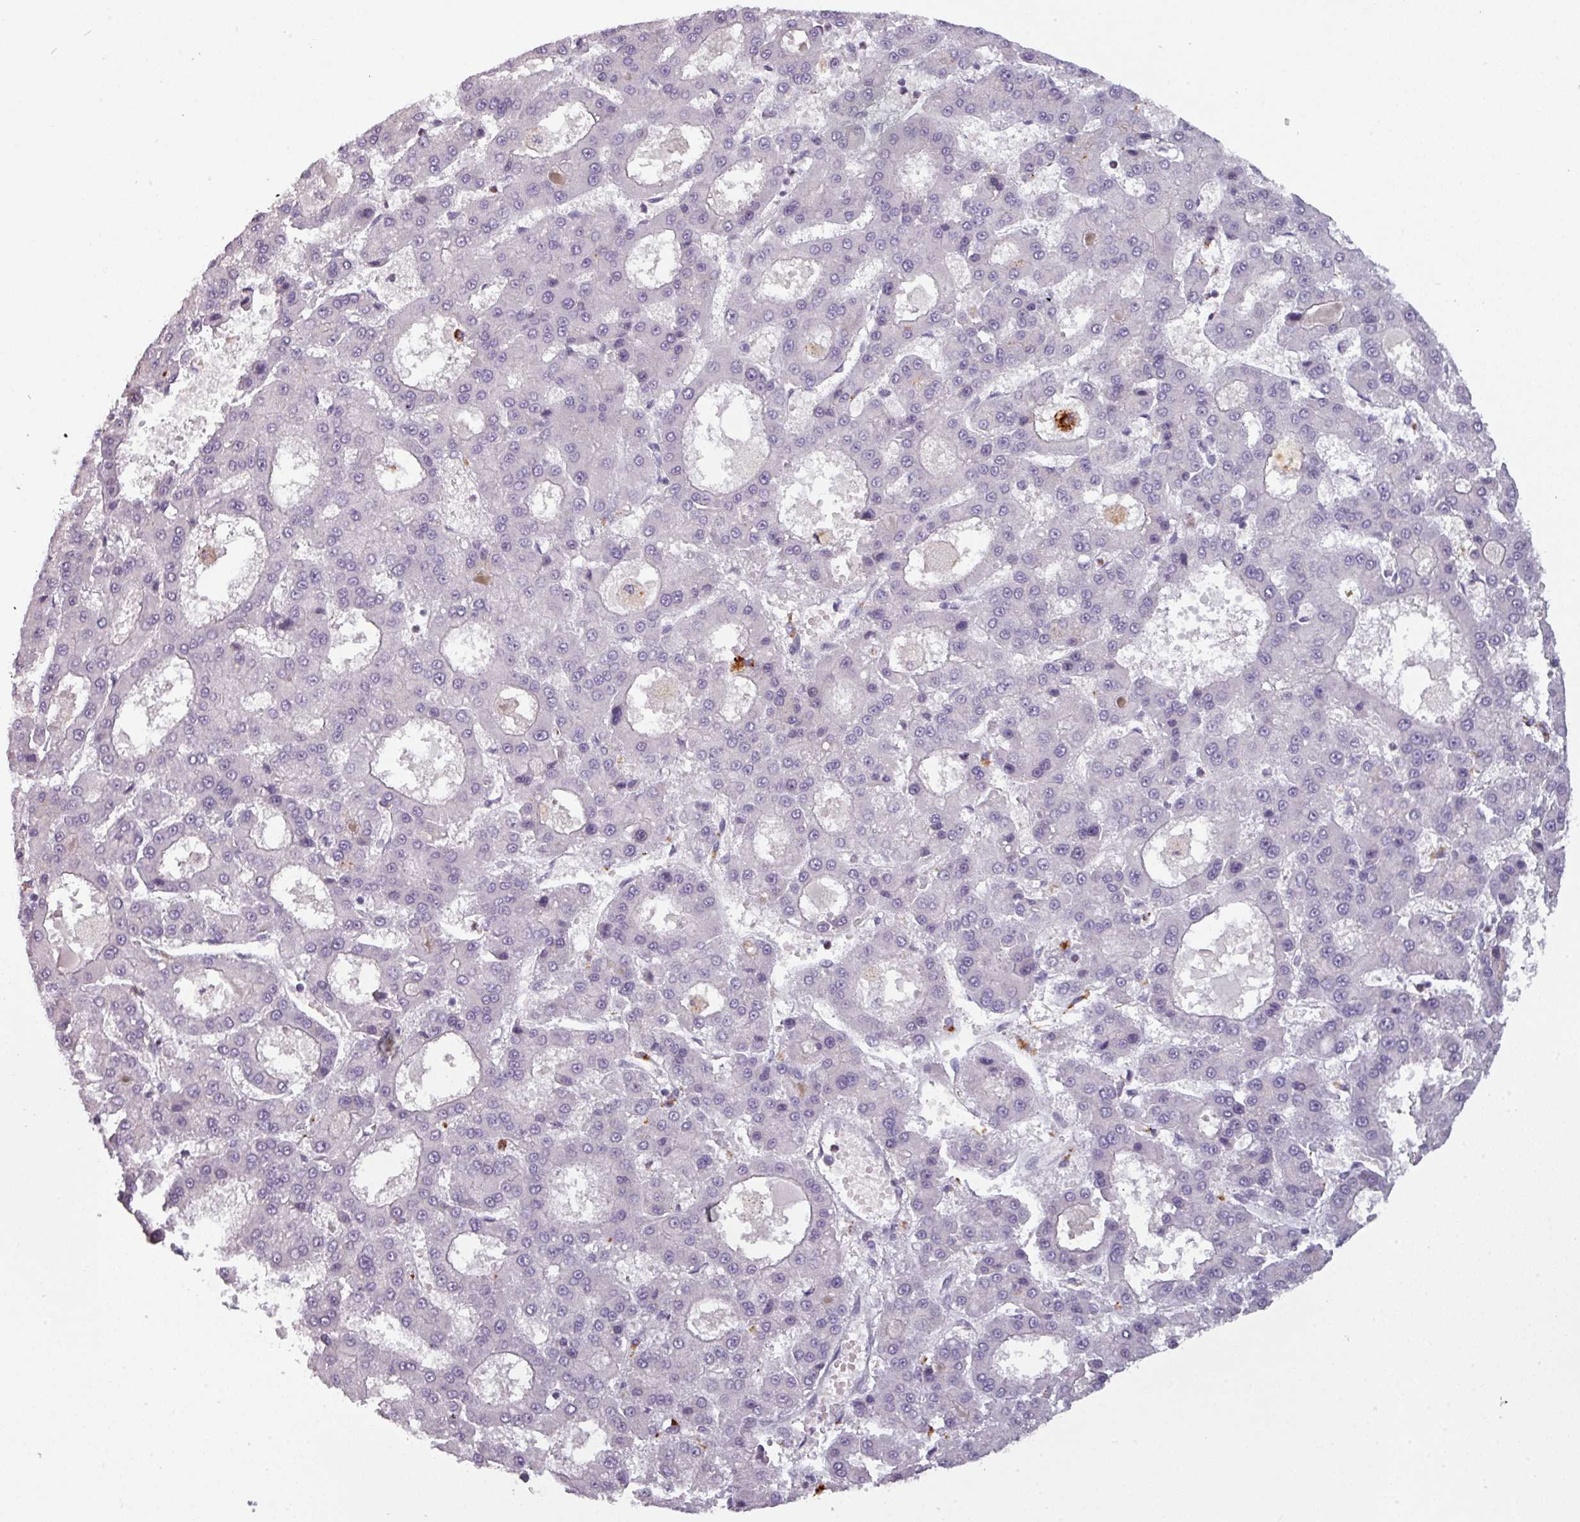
{"staining": {"intensity": "negative", "quantity": "none", "location": "none"}, "tissue": "liver cancer", "cell_type": "Tumor cells", "image_type": "cancer", "snomed": [{"axis": "morphology", "description": "Carcinoma, Hepatocellular, NOS"}, {"axis": "topography", "description": "Liver"}], "caption": "A high-resolution image shows immunohistochemistry staining of liver hepatocellular carcinoma, which shows no significant positivity in tumor cells.", "gene": "TMEFF1", "patient": {"sex": "male", "age": 70}}